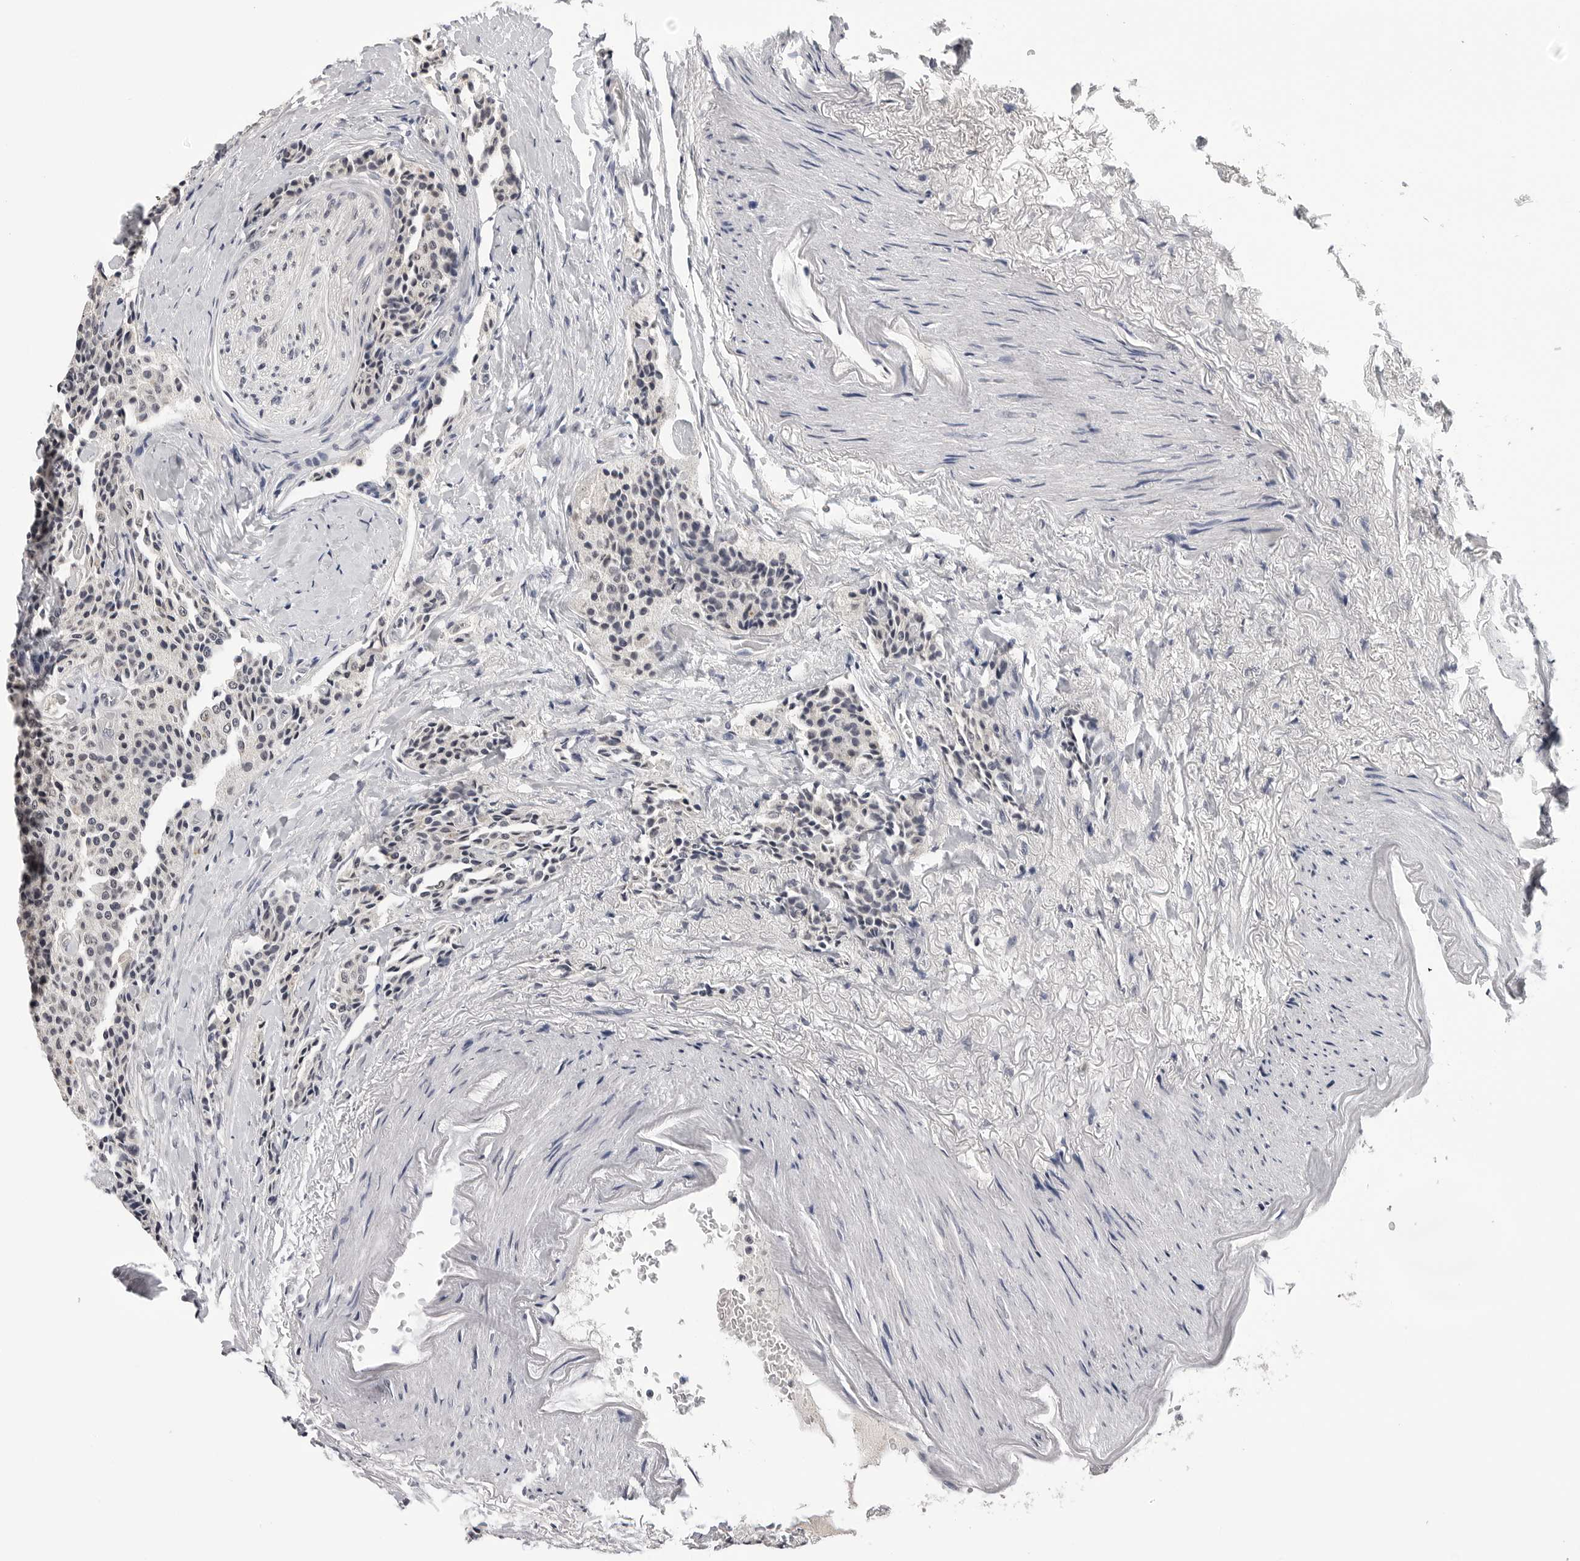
{"staining": {"intensity": "negative", "quantity": "none", "location": "none"}, "tissue": "carcinoid", "cell_type": "Tumor cells", "image_type": "cancer", "snomed": [{"axis": "morphology", "description": "Carcinoid, malignant, NOS"}, {"axis": "topography", "description": "Colon"}], "caption": "Micrograph shows no significant protein staining in tumor cells of carcinoid. (Brightfield microscopy of DAB immunohistochemistry at high magnification).", "gene": "CDK20", "patient": {"sex": "female", "age": 61}}